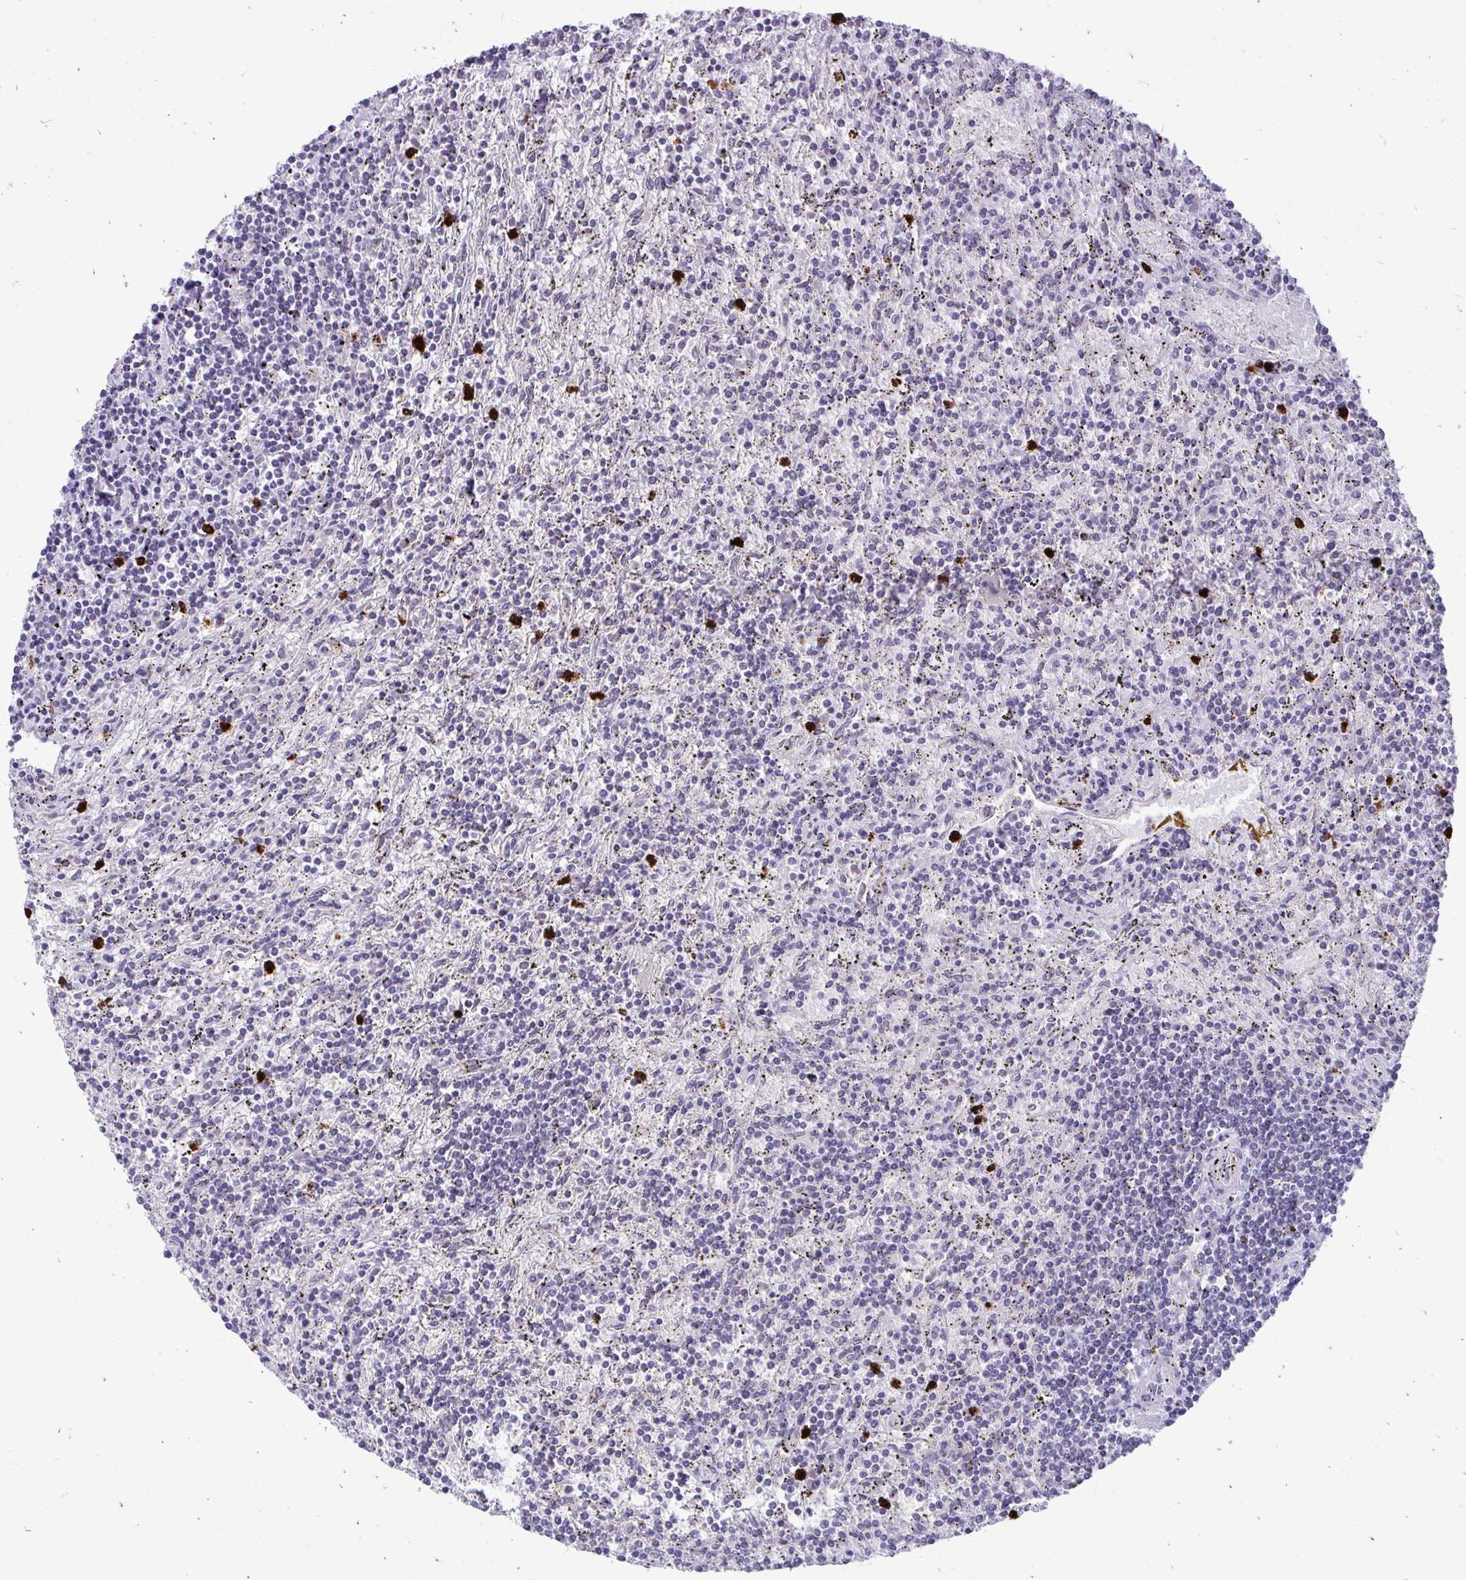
{"staining": {"intensity": "negative", "quantity": "none", "location": "none"}, "tissue": "lymphoma", "cell_type": "Tumor cells", "image_type": "cancer", "snomed": [{"axis": "morphology", "description": "Malignant lymphoma, non-Hodgkin's type, Low grade"}, {"axis": "topography", "description": "Spleen"}], "caption": "High power microscopy image of an immunohistochemistry (IHC) photomicrograph of malignant lymphoma, non-Hodgkin's type (low-grade), revealing no significant positivity in tumor cells.", "gene": "ACSL5", "patient": {"sex": "male", "age": 76}}